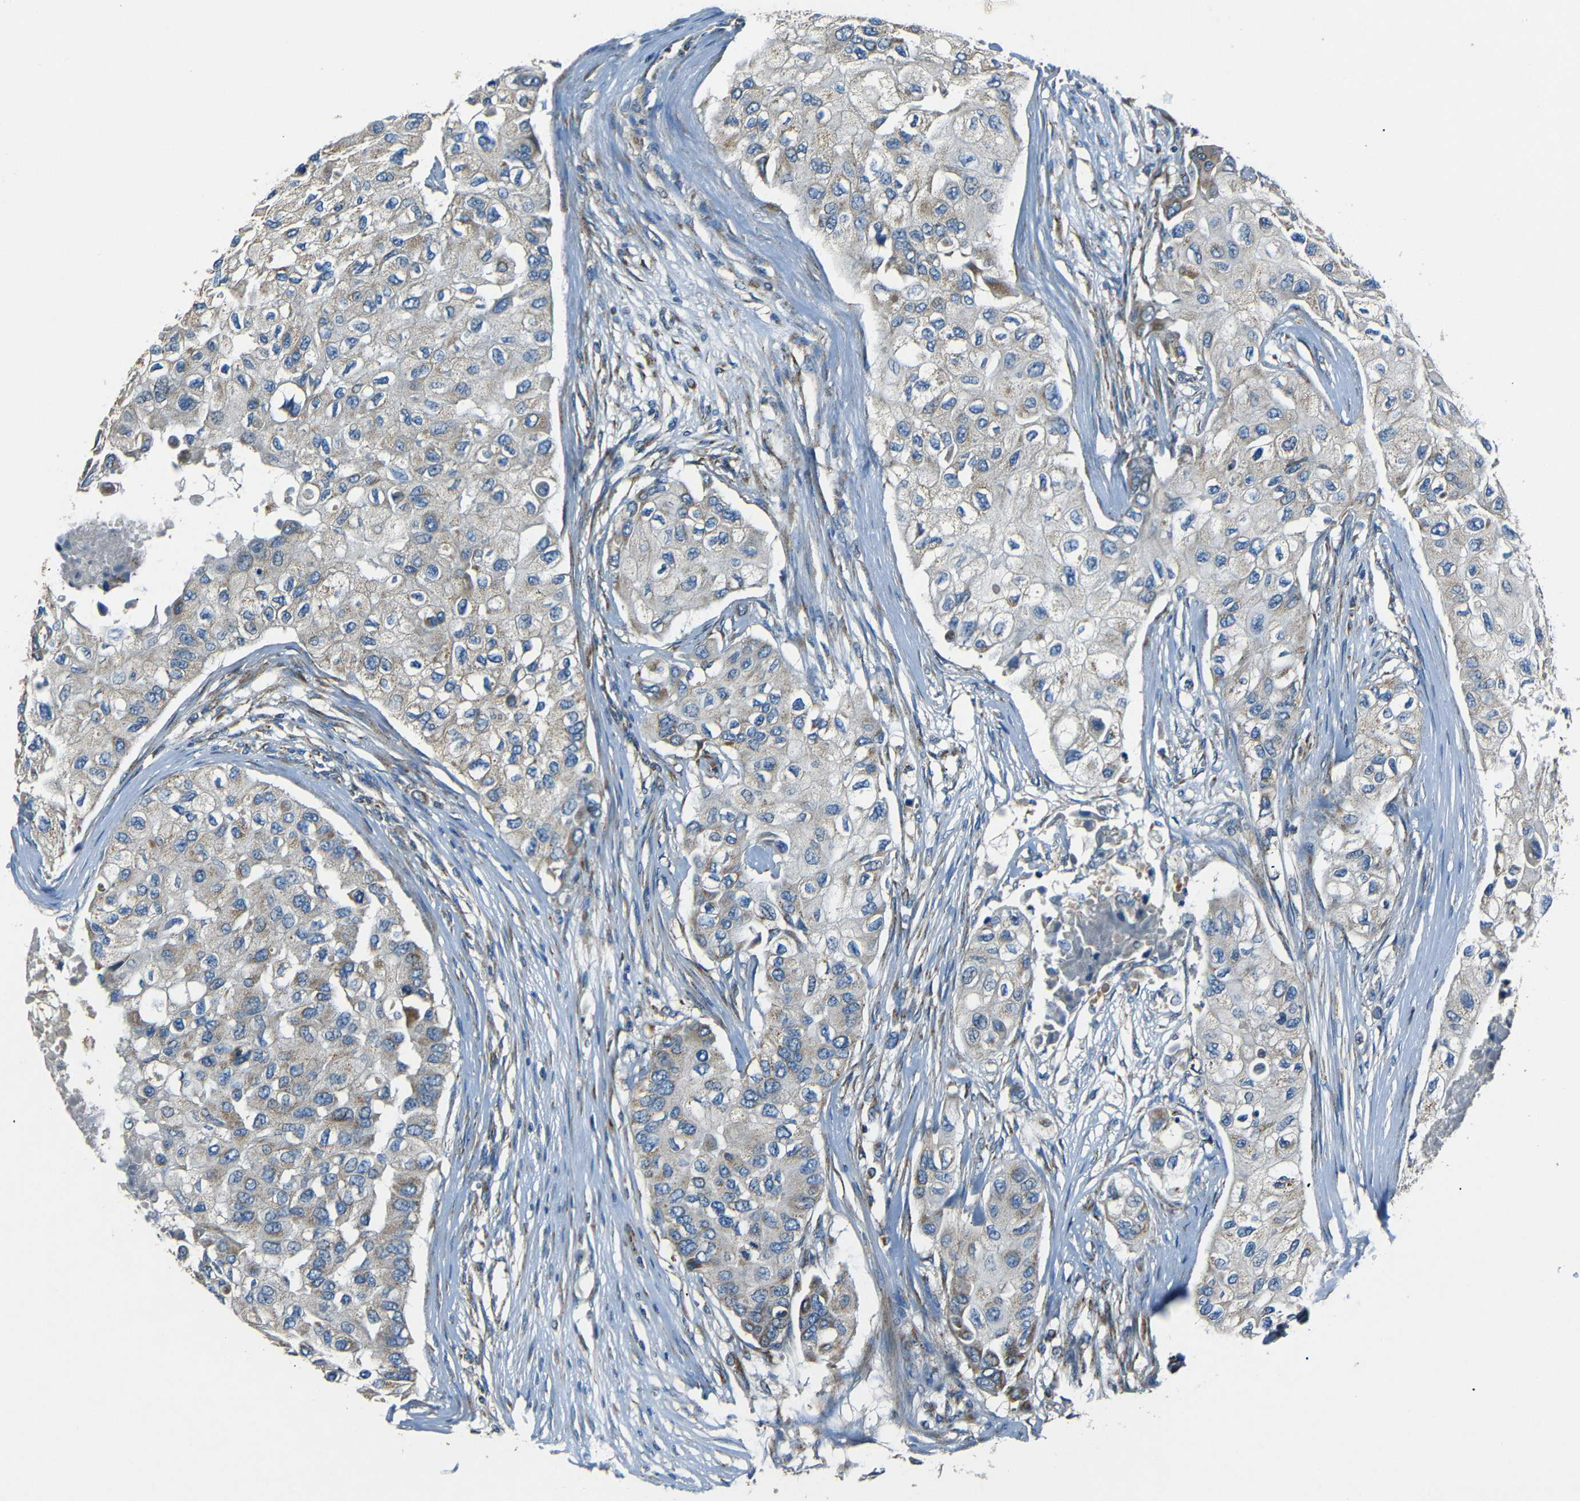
{"staining": {"intensity": "weak", "quantity": "25%-75%", "location": "cytoplasmic/membranous"}, "tissue": "breast cancer", "cell_type": "Tumor cells", "image_type": "cancer", "snomed": [{"axis": "morphology", "description": "Normal tissue, NOS"}, {"axis": "morphology", "description": "Duct carcinoma"}, {"axis": "topography", "description": "Breast"}], "caption": "A micrograph of infiltrating ductal carcinoma (breast) stained for a protein shows weak cytoplasmic/membranous brown staining in tumor cells.", "gene": "NETO2", "patient": {"sex": "female", "age": 49}}